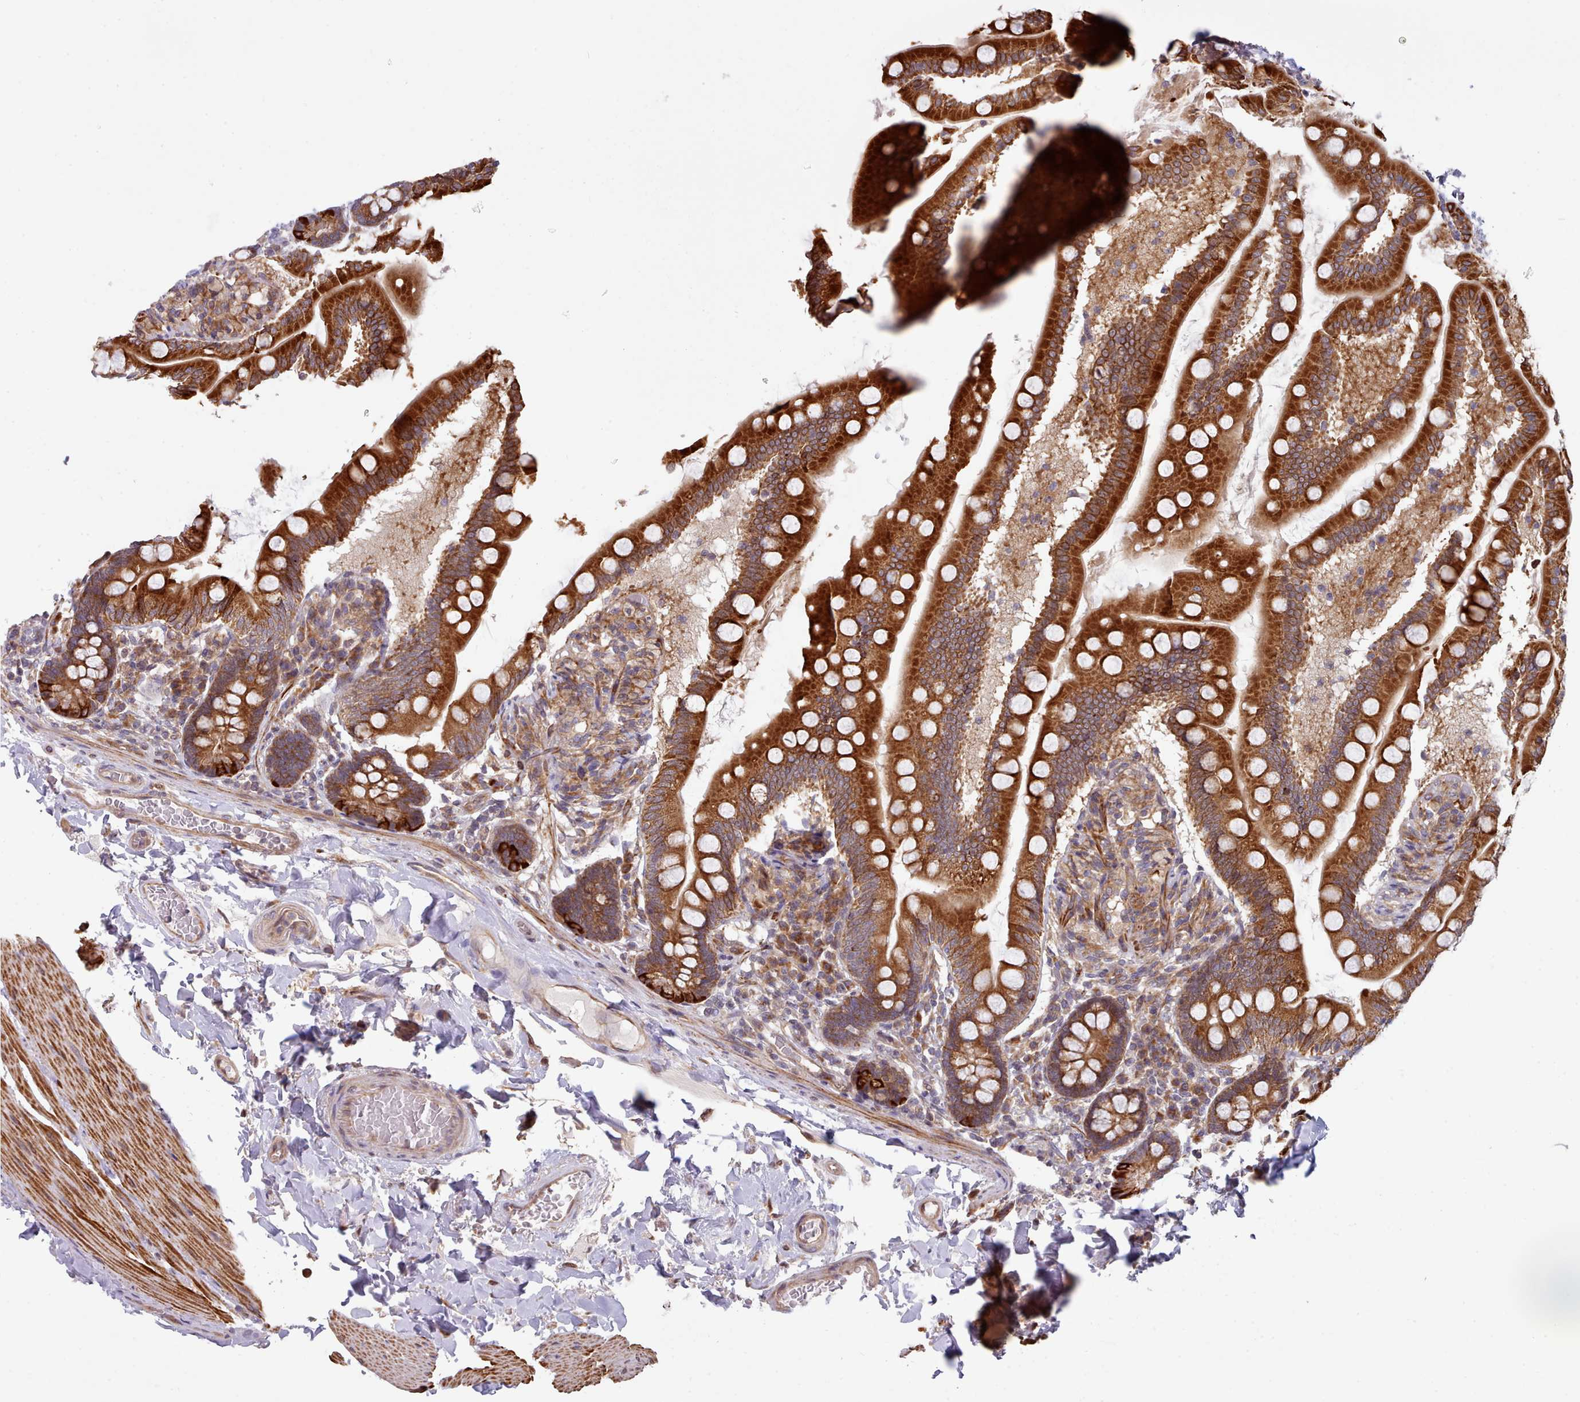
{"staining": {"intensity": "strong", "quantity": ">75%", "location": "cytoplasmic/membranous"}, "tissue": "small intestine", "cell_type": "Glandular cells", "image_type": "normal", "snomed": [{"axis": "morphology", "description": "Normal tissue, NOS"}, {"axis": "topography", "description": "Small intestine"}], "caption": "IHC (DAB (3,3'-diaminobenzidine)) staining of benign small intestine reveals strong cytoplasmic/membranous protein staining in about >75% of glandular cells.", "gene": "TRIM26", "patient": {"sex": "female", "age": 64}}